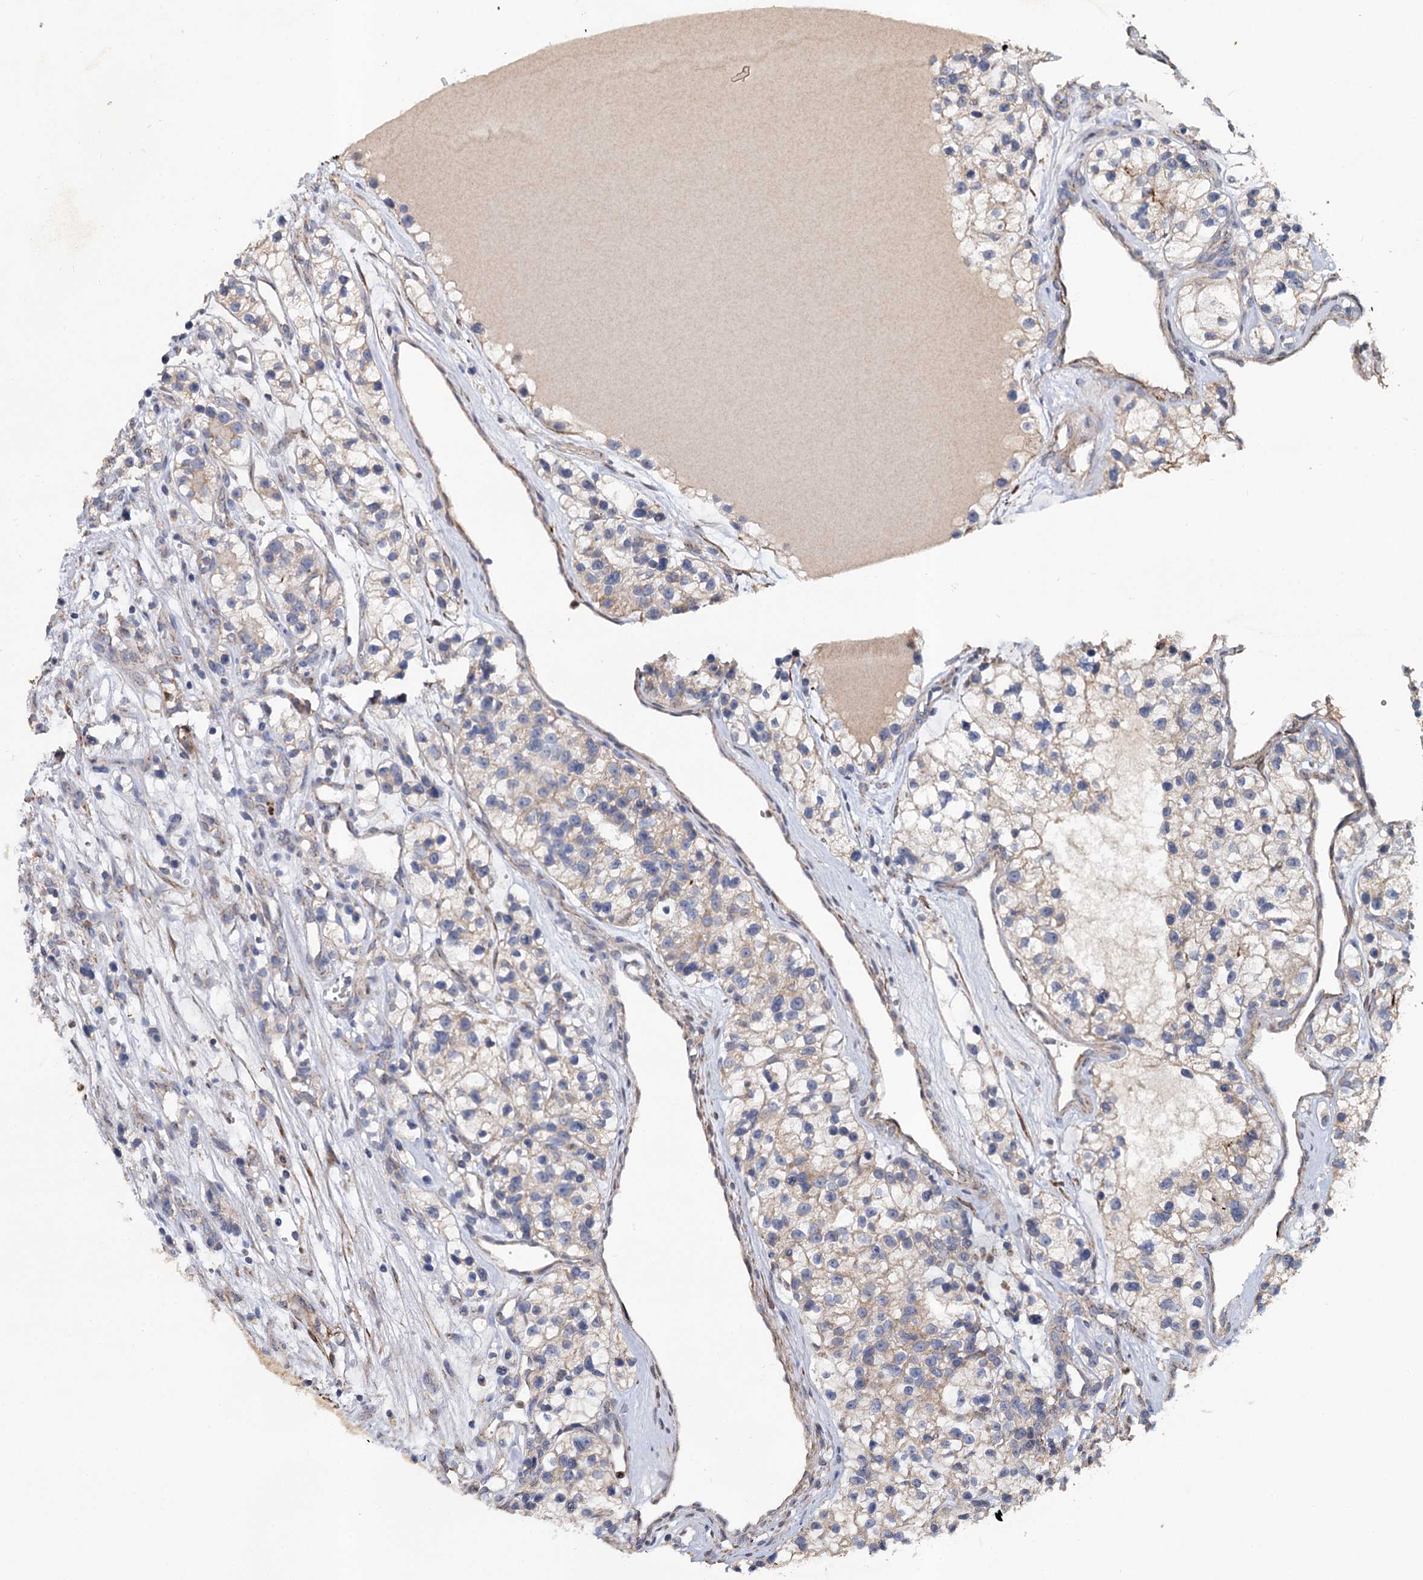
{"staining": {"intensity": "negative", "quantity": "none", "location": "none"}, "tissue": "renal cancer", "cell_type": "Tumor cells", "image_type": "cancer", "snomed": [{"axis": "morphology", "description": "Adenocarcinoma, NOS"}, {"axis": "topography", "description": "Kidney"}], "caption": "A histopathology image of renal cancer (adenocarcinoma) stained for a protein shows no brown staining in tumor cells.", "gene": "ALKBH7", "patient": {"sex": "female", "age": 57}}